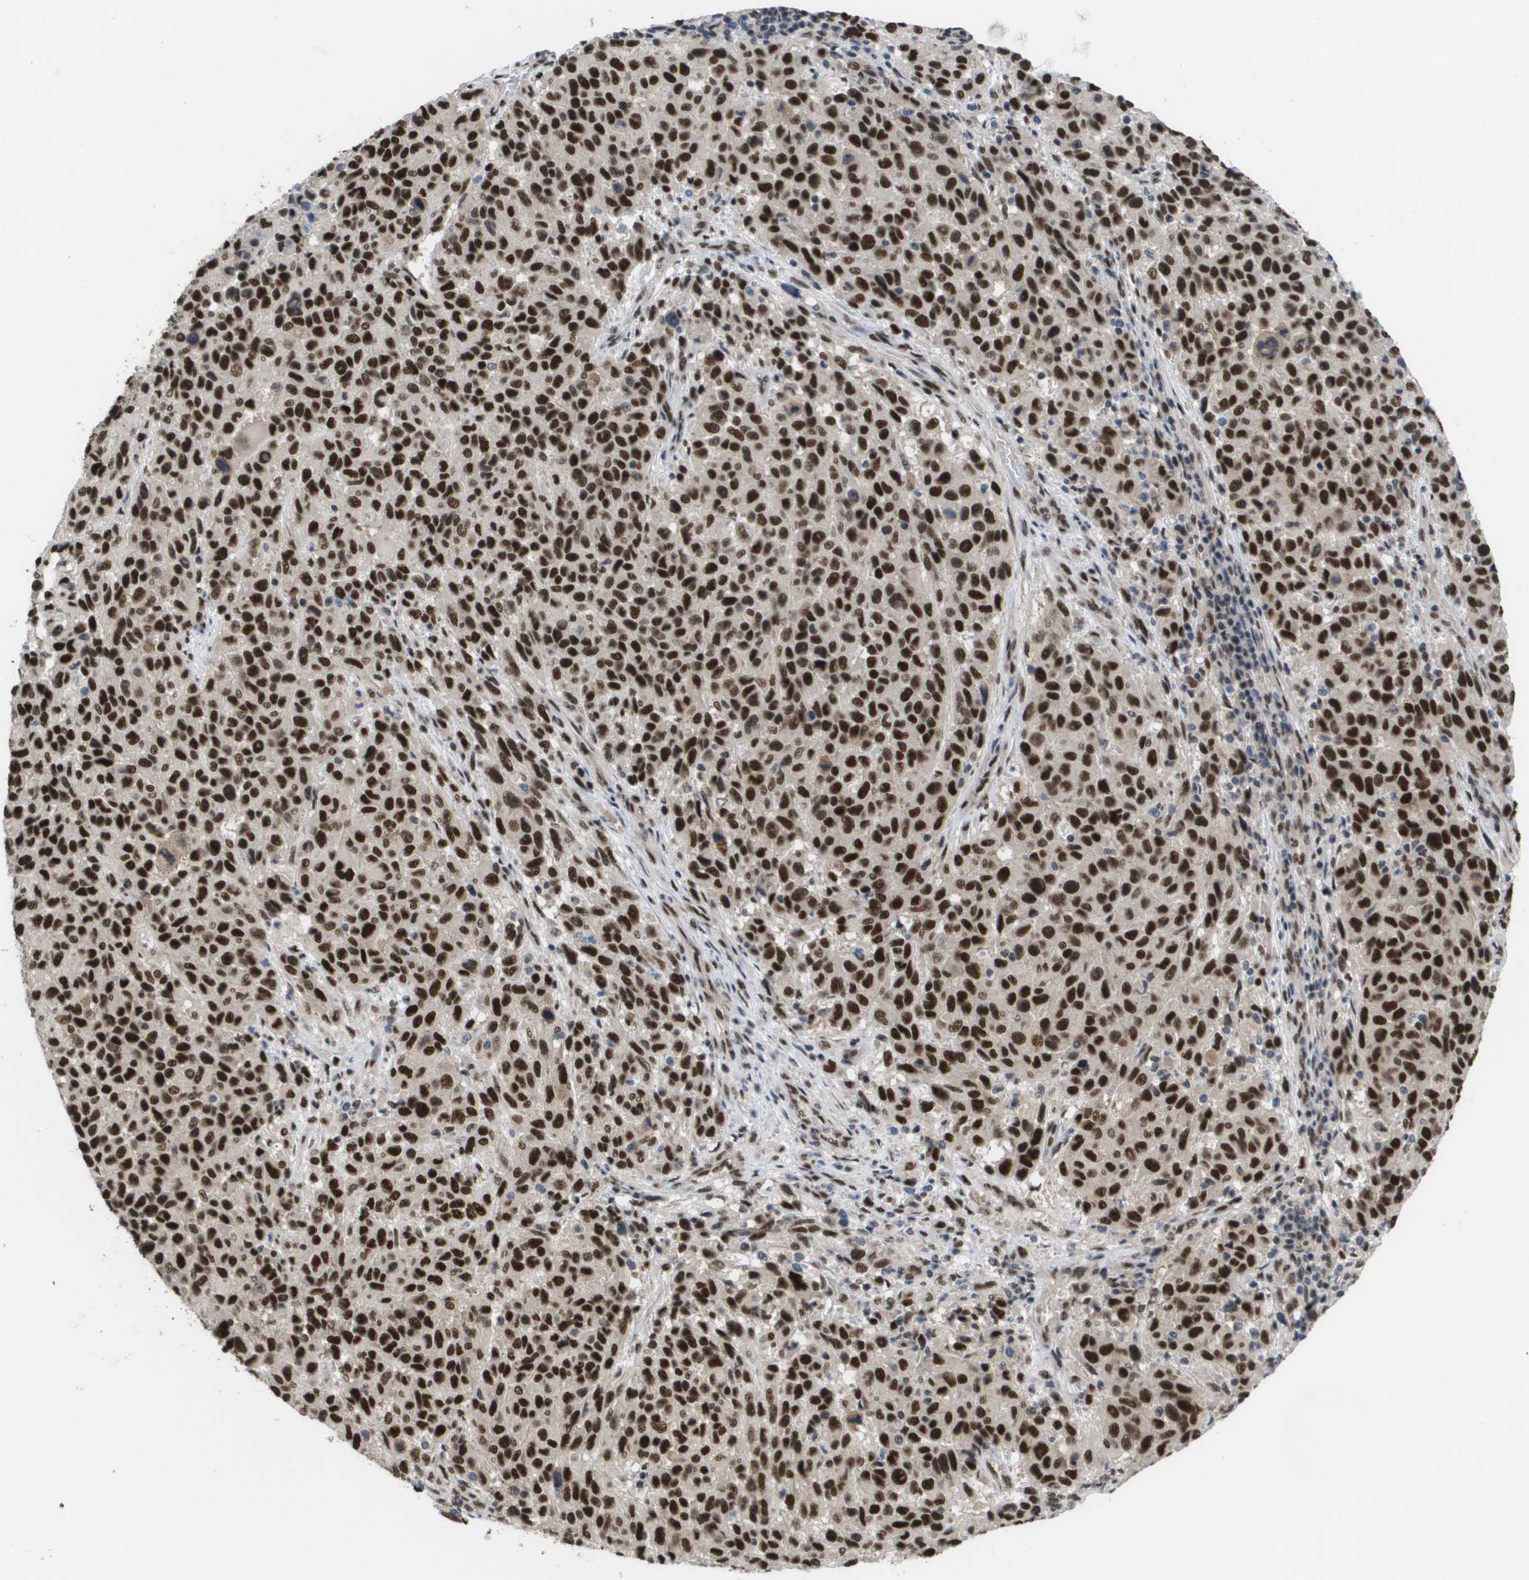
{"staining": {"intensity": "strong", "quantity": ">75%", "location": "nuclear"}, "tissue": "melanoma", "cell_type": "Tumor cells", "image_type": "cancer", "snomed": [{"axis": "morphology", "description": "Malignant melanoma, Metastatic site"}, {"axis": "topography", "description": "Lymph node"}], "caption": "Immunohistochemistry histopathology image of neoplastic tissue: human malignant melanoma (metastatic site) stained using IHC demonstrates high levels of strong protein expression localized specifically in the nuclear of tumor cells, appearing as a nuclear brown color.", "gene": "CDT1", "patient": {"sex": "male", "age": 61}}